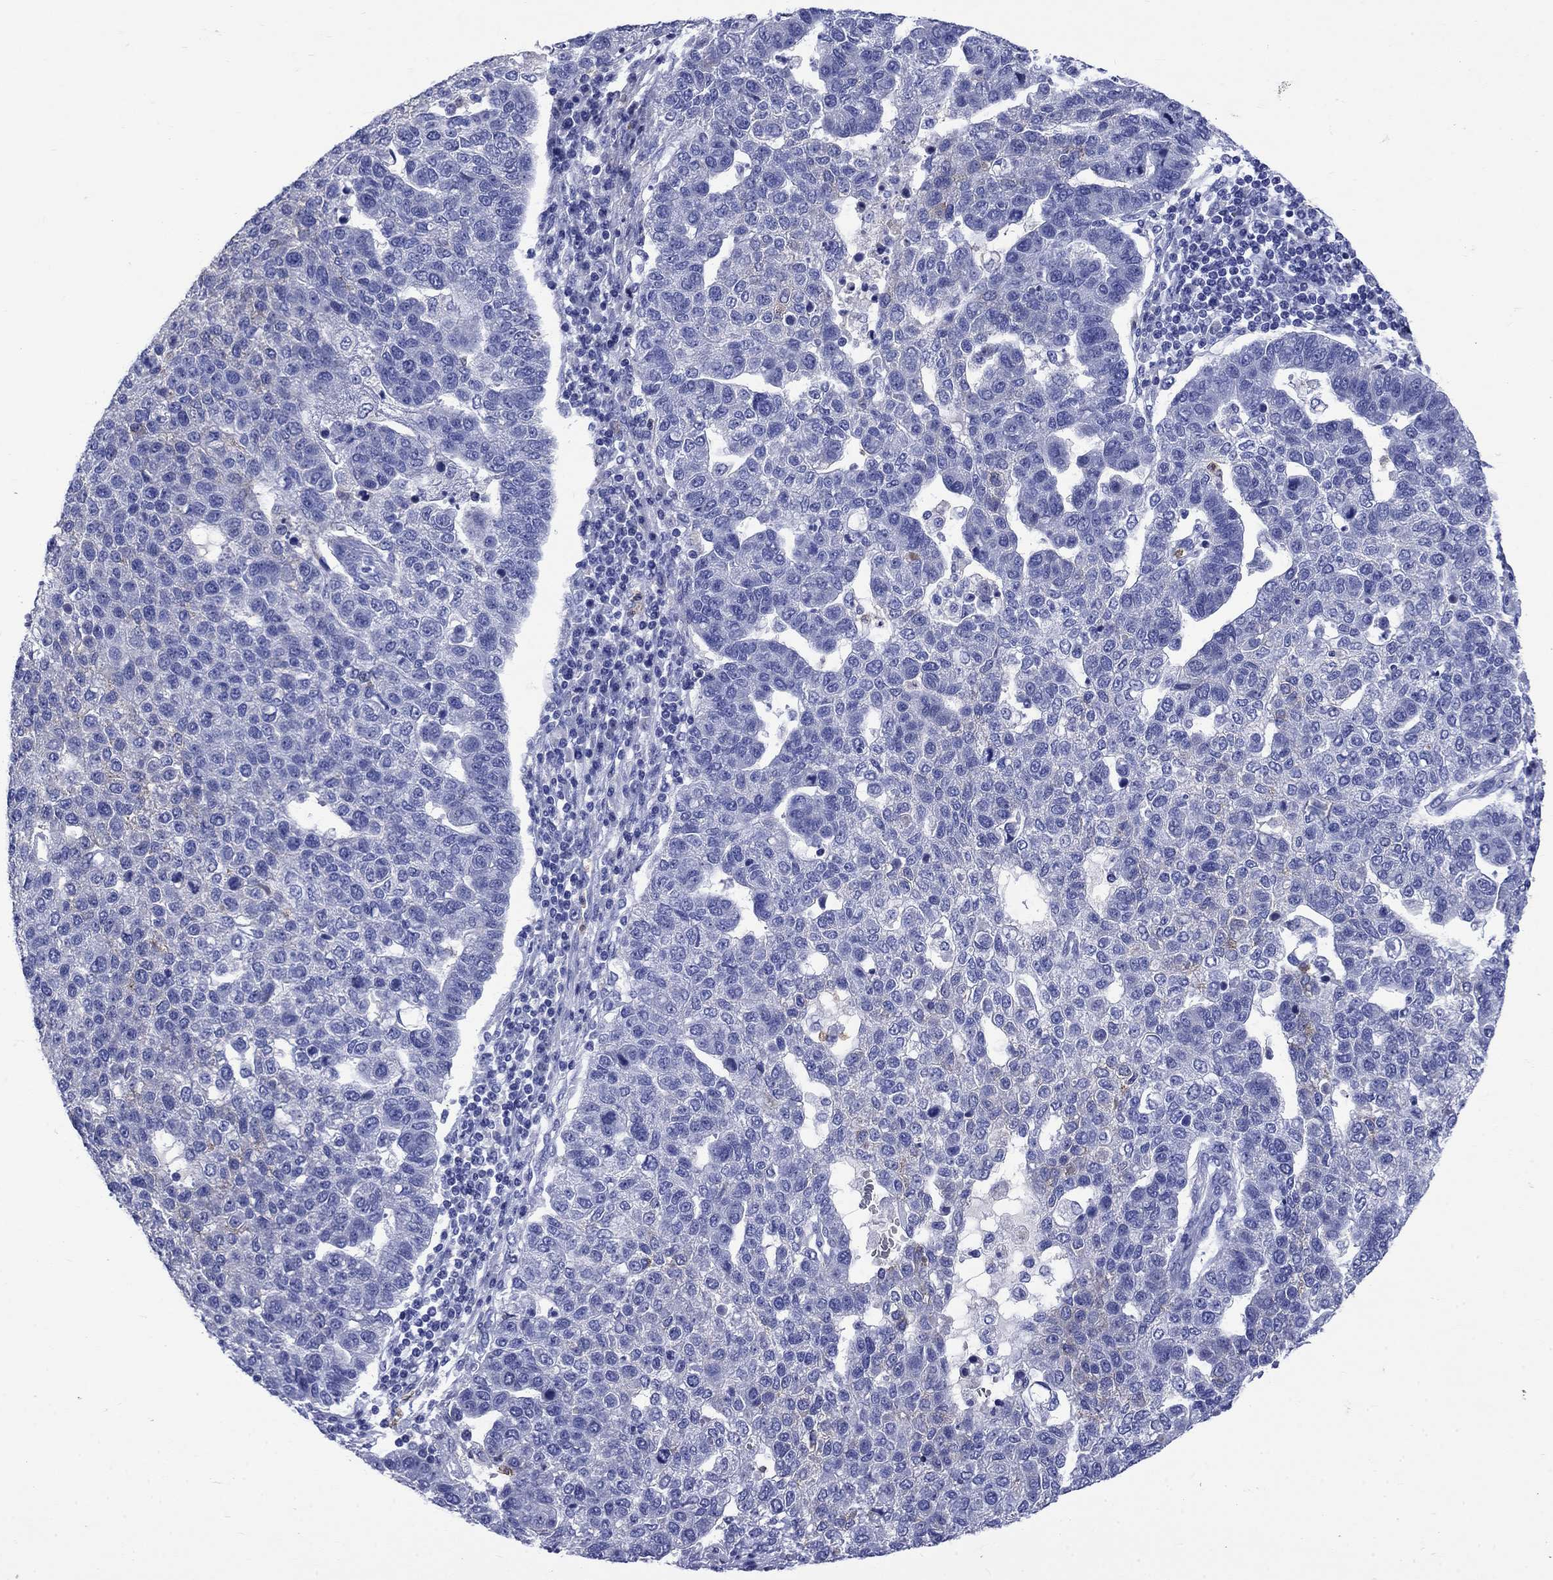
{"staining": {"intensity": "negative", "quantity": "none", "location": "none"}, "tissue": "pancreatic cancer", "cell_type": "Tumor cells", "image_type": "cancer", "snomed": [{"axis": "morphology", "description": "Adenocarcinoma, NOS"}, {"axis": "topography", "description": "Pancreas"}], "caption": "This is a photomicrograph of immunohistochemistry staining of pancreatic adenocarcinoma, which shows no expression in tumor cells.", "gene": "TFR2", "patient": {"sex": "female", "age": 61}}